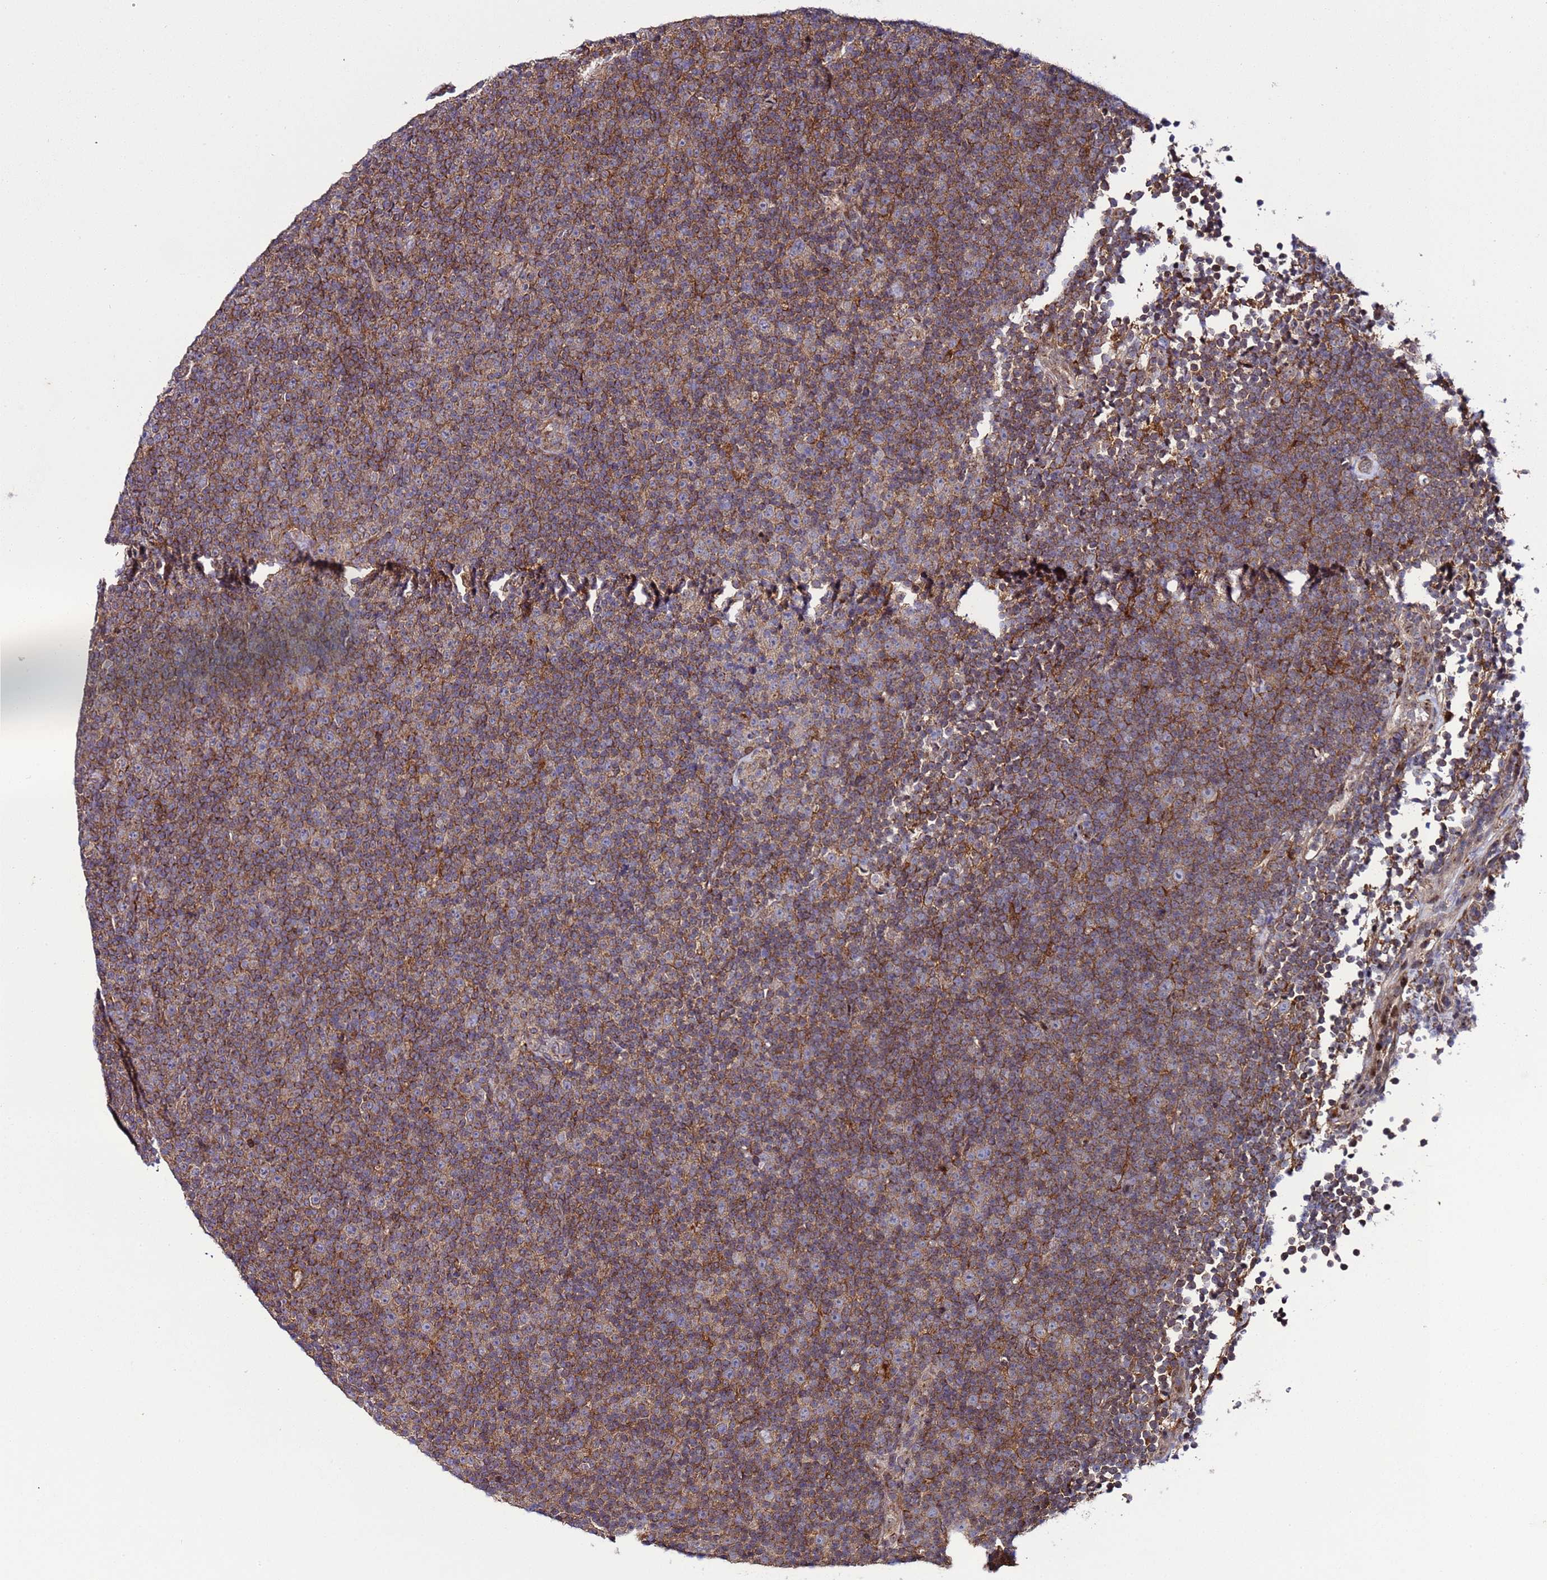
{"staining": {"intensity": "moderate", "quantity": ">75%", "location": "cytoplasmic/membranous"}, "tissue": "lymphoma", "cell_type": "Tumor cells", "image_type": "cancer", "snomed": [{"axis": "morphology", "description": "Malignant lymphoma, non-Hodgkin's type, Low grade"}, {"axis": "topography", "description": "Lymph node"}], "caption": "Tumor cells reveal moderate cytoplasmic/membranous positivity in approximately >75% of cells in malignant lymphoma, non-Hodgkin's type (low-grade).", "gene": "TMEM176B", "patient": {"sex": "female", "age": 67}}